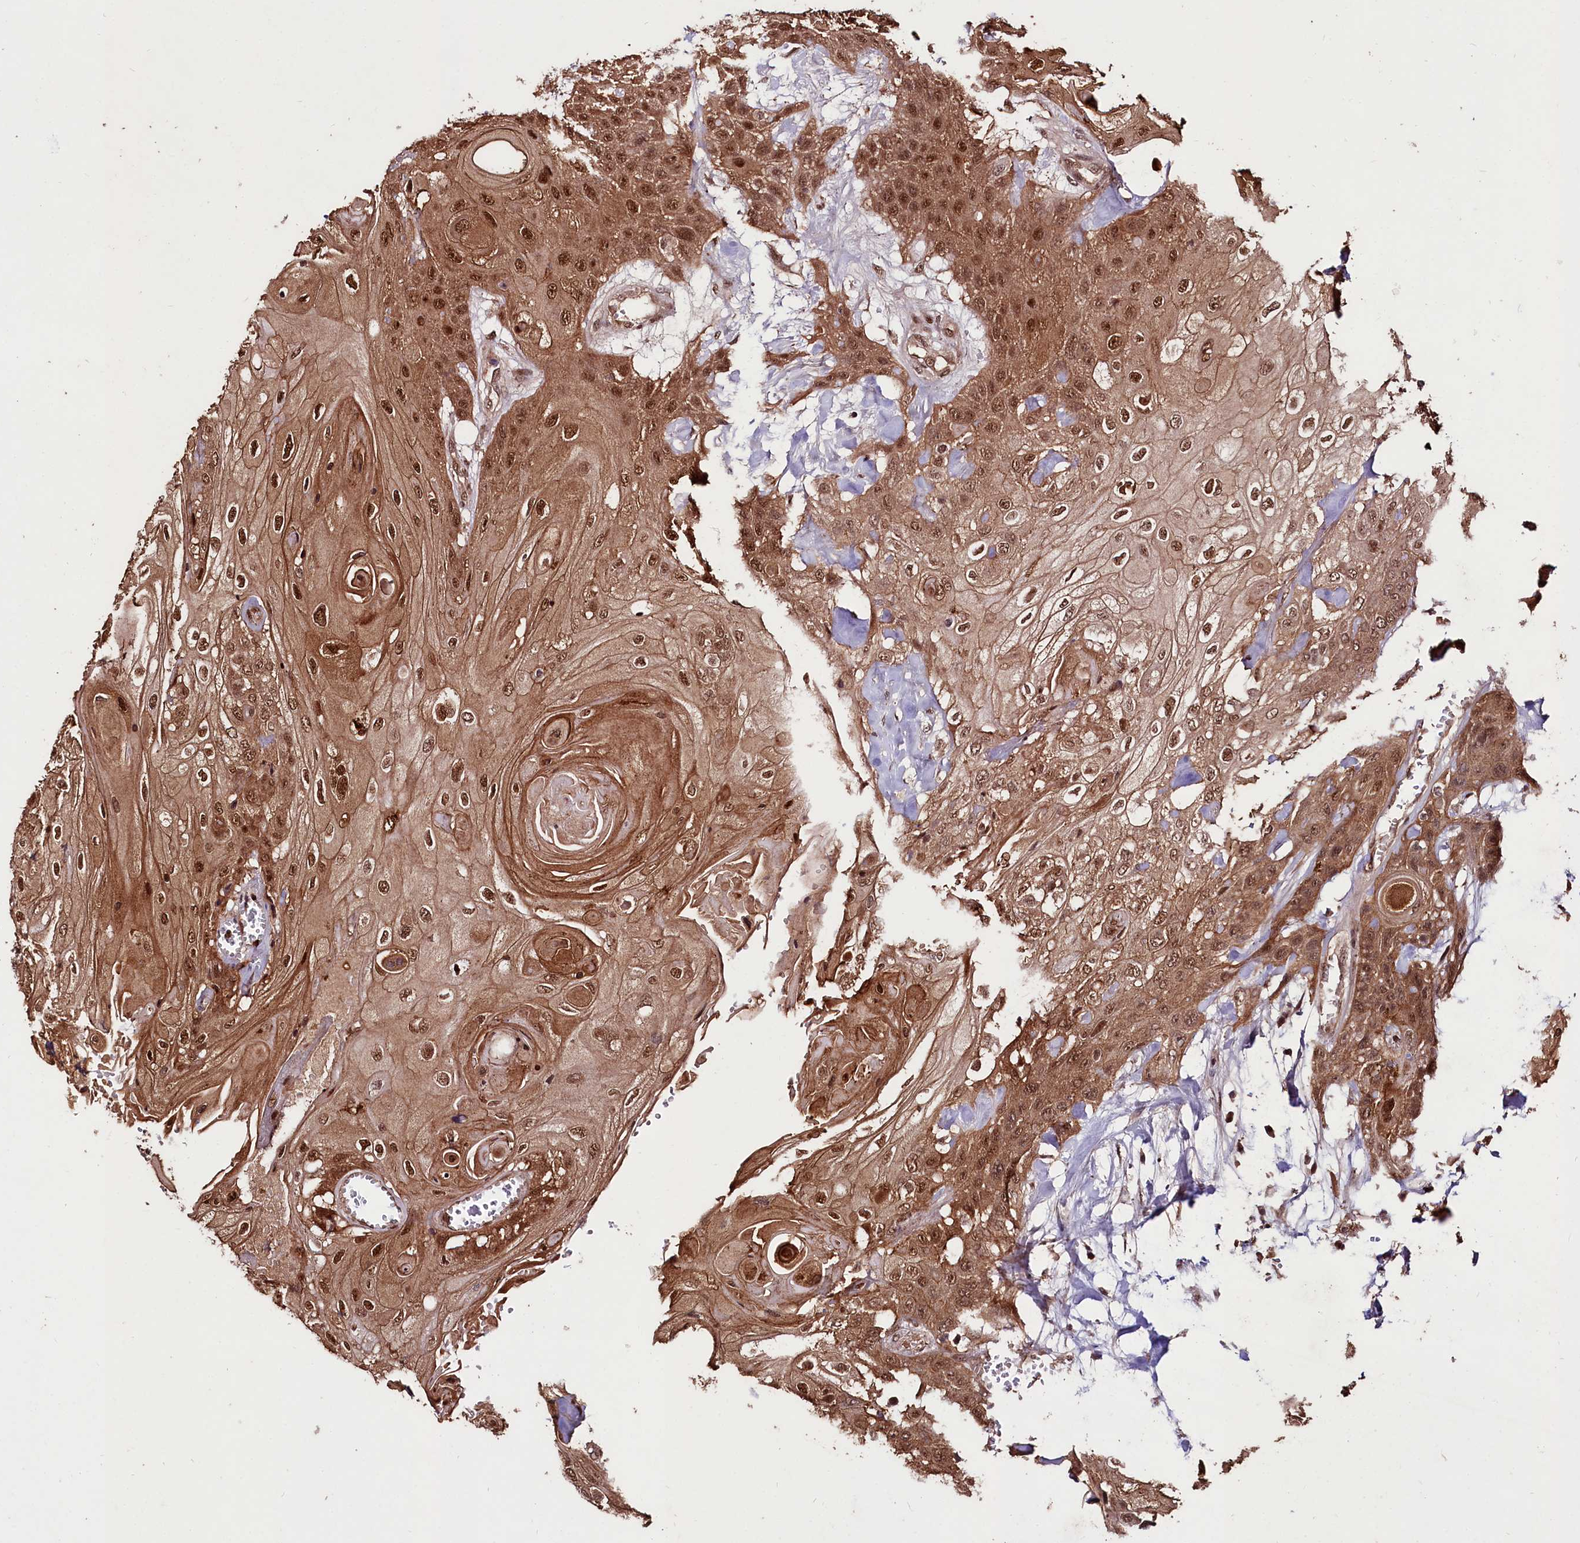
{"staining": {"intensity": "moderate", "quantity": ">75%", "location": "cytoplasmic/membranous,nuclear"}, "tissue": "head and neck cancer", "cell_type": "Tumor cells", "image_type": "cancer", "snomed": [{"axis": "morphology", "description": "Squamous cell carcinoma, NOS"}, {"axis": "topography", "description": "Head-Neck"}], "caption": "Head and neck cancer (squamous cell carcinoma) stained with DAB (3,3'-diaminobenzidine) IHC reveals medium levels of moderate cytoplasmic/membranous and nuclear positivity in about >75% of tumor cells.", "gene": "KLRB1", "patient": {"sex": "female", "age": 43}}